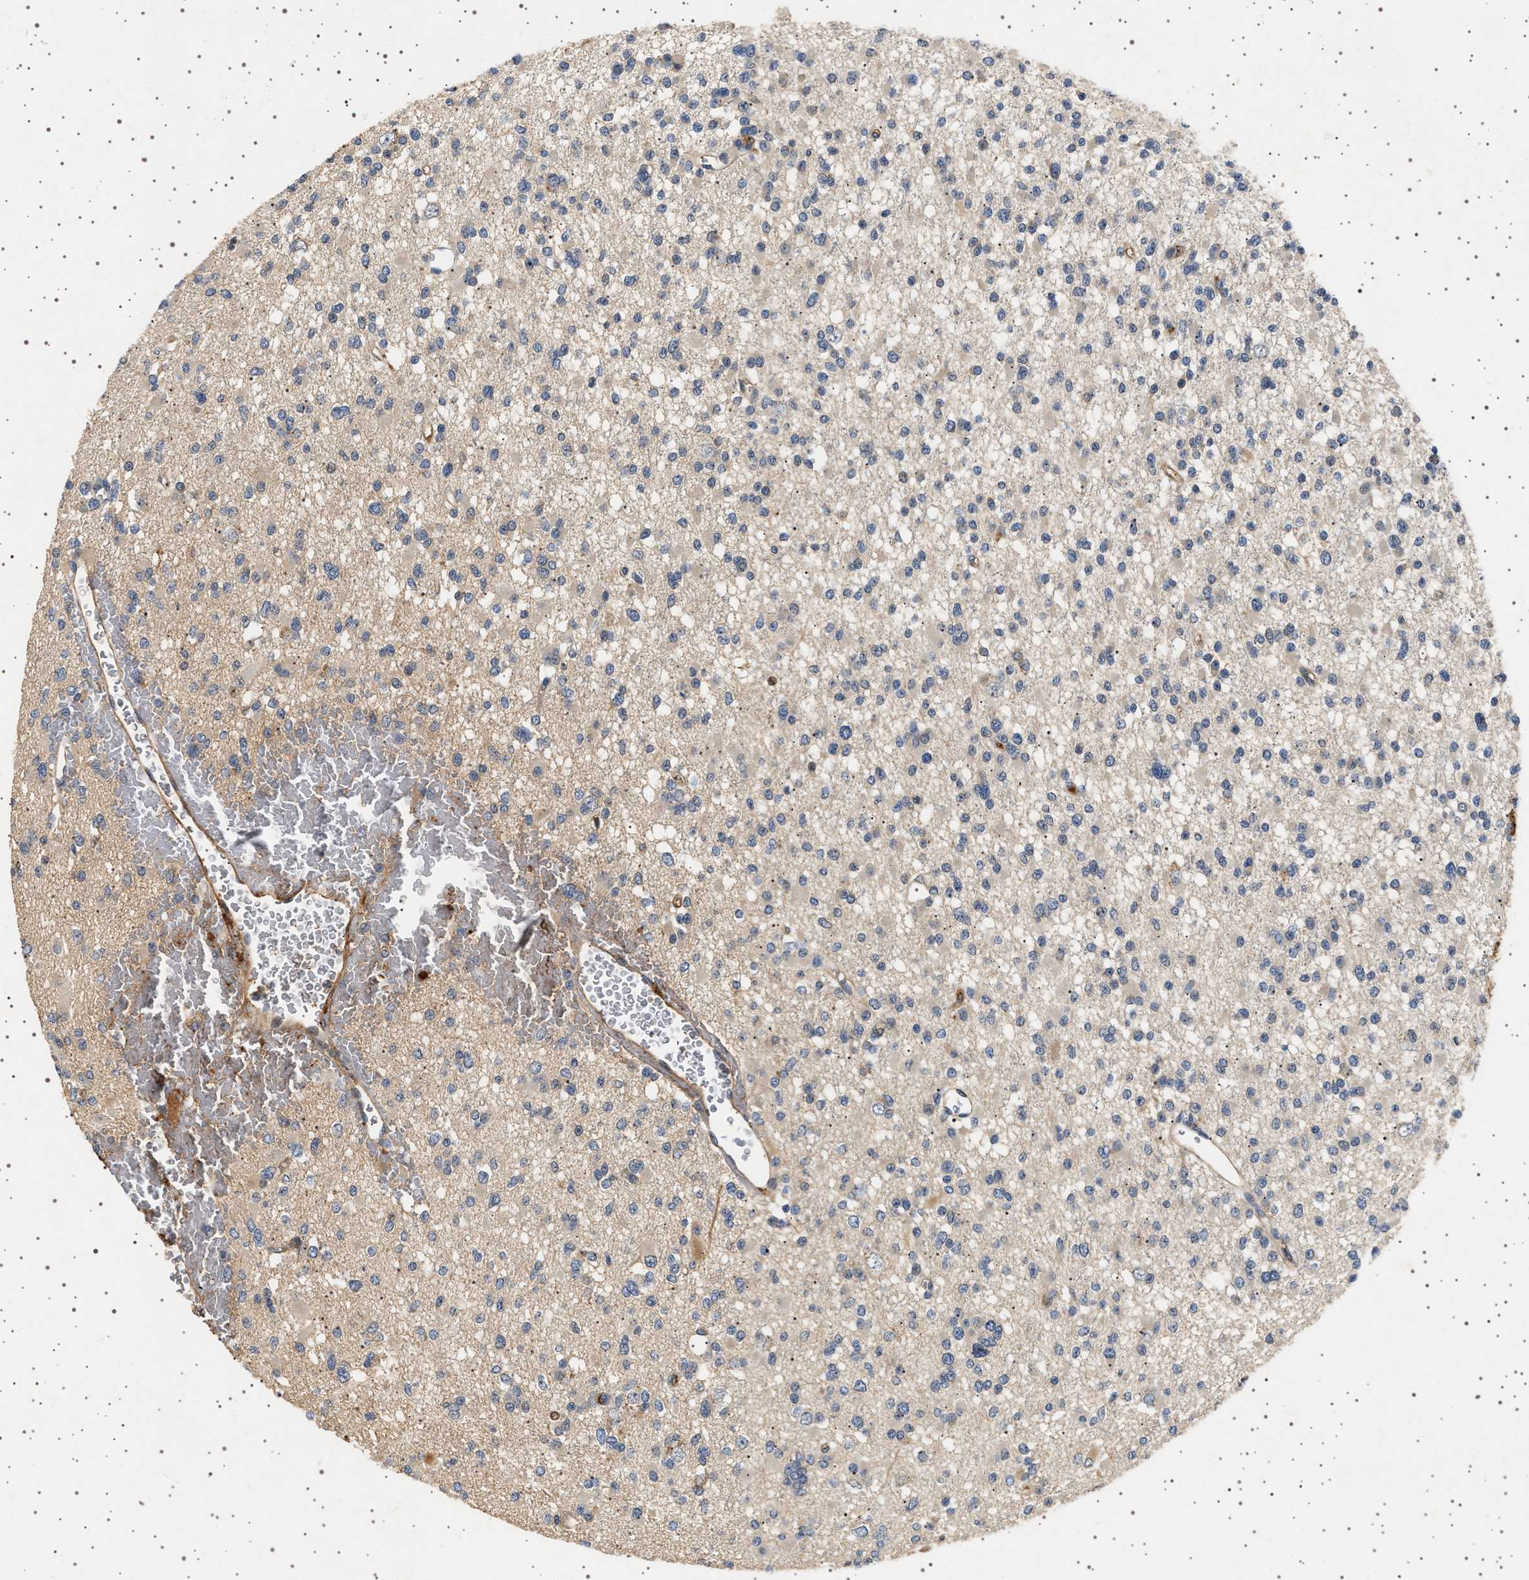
{"staining": {"intensity": "weak", "quantity": "<25%", "location": "cytoplasmic/membranous"}, "tissue": "glioma", "cell_type": "Tumor cells", "image_type": "cancer", "snomed": [{"axis": "morphology", "description": "Glioma, malignant, Low grade"}, {"axis": "topography", "description": "Brain"}], "caption": "High magnification brightfield microscopy of glioma stained with DAB (3,3'-diaminobenzidine) (brown) and counterstained with hematoxylin (blue): tumor cells show no significant positivity.", "gene": "FICD", "patient": {"sex": "female", "age": 22}}